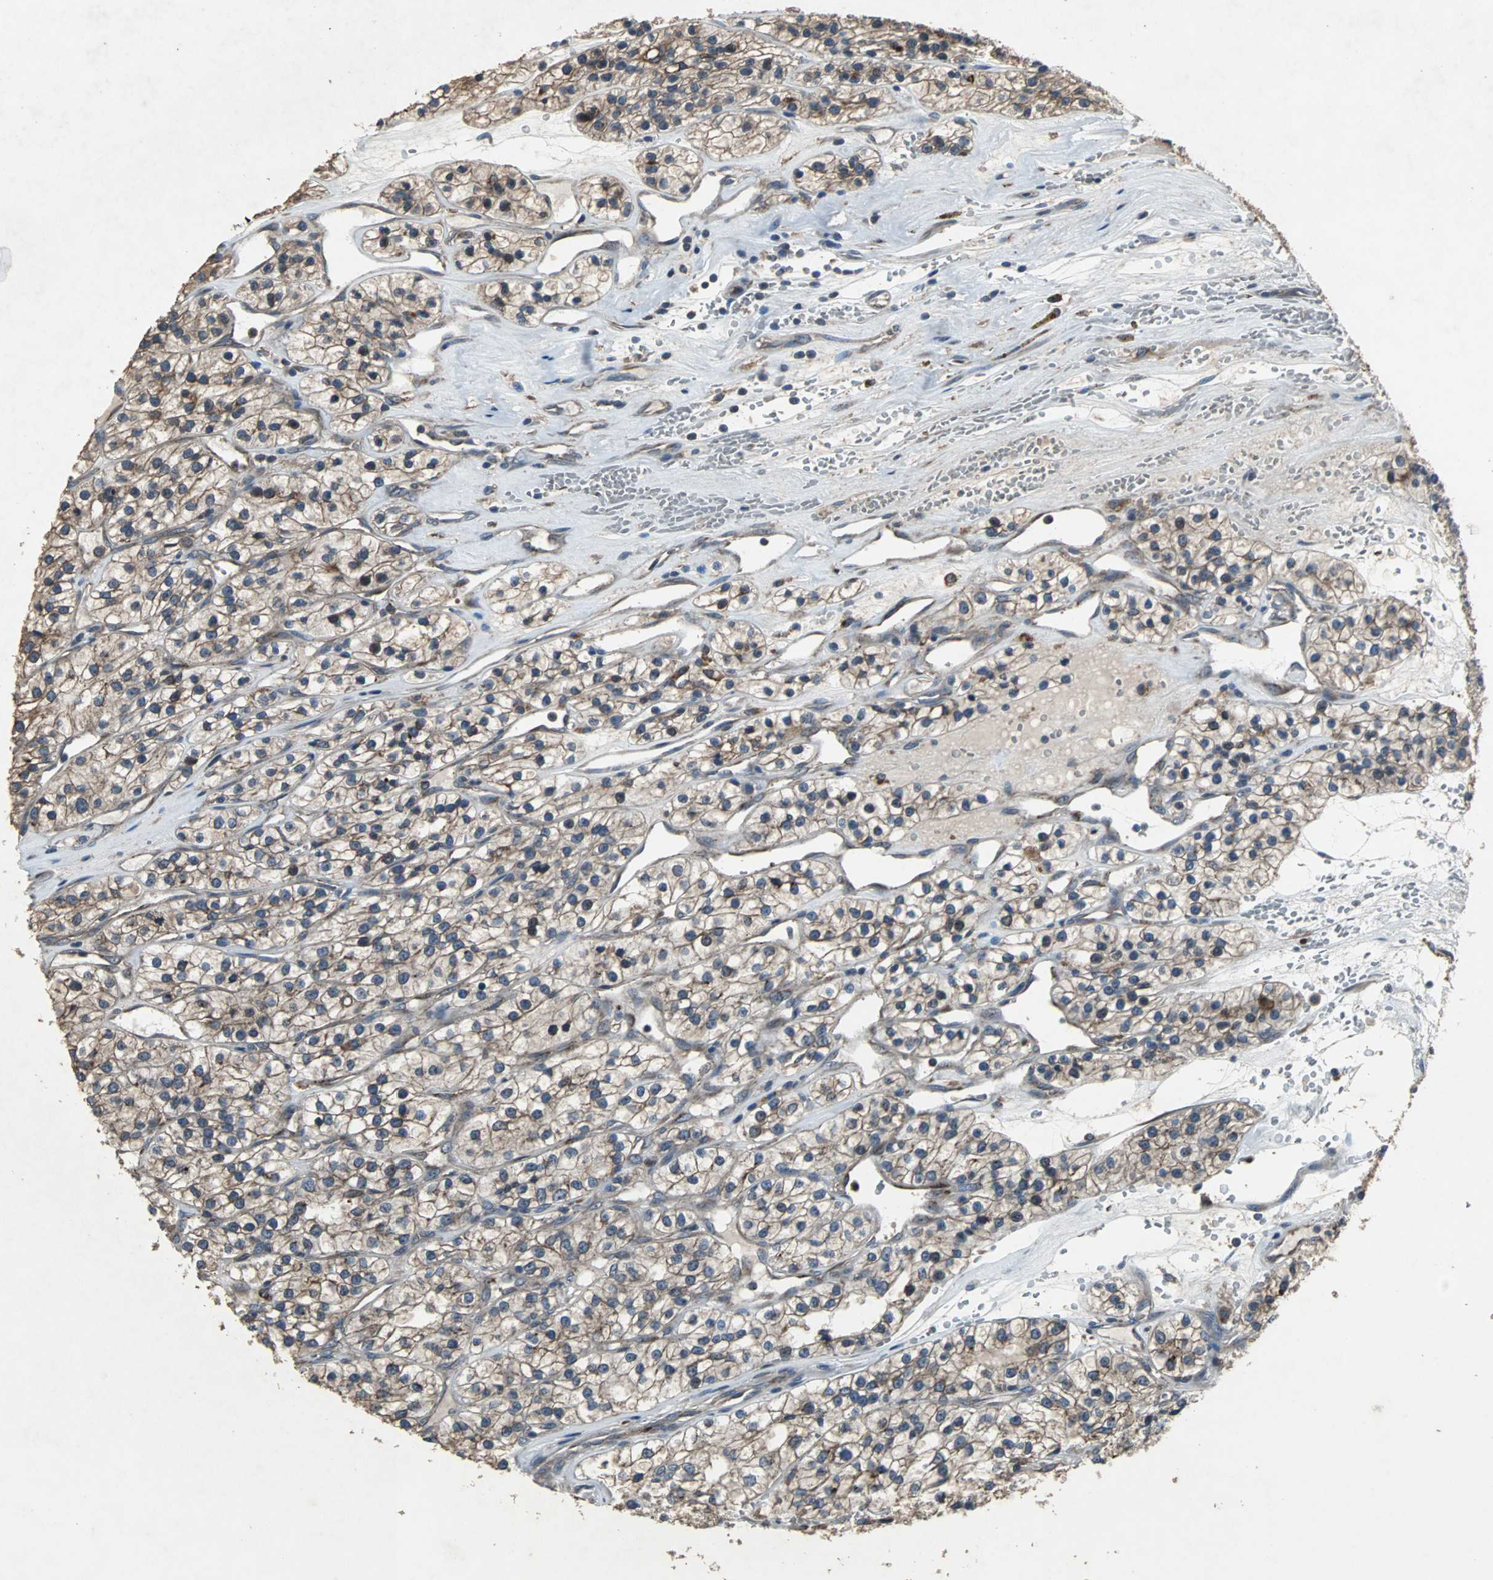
{"staining": {"intensity": "weak", "quantity": ">75%", "location": "cytoplasmic/membranous"}, "tissue": "renal cancer", "cell_type": "Tumor cells", "image_type": "cancer", "snomed": [{"axis": "morphology", "description": "Adenocarcinoma, NOS"}, {"axis": "topography", "description": "Kidney"}], "caption": "Immunohistochemistry (IHC) of renal cancer (adenocarcinoma) demonstrates low levels of weak cytoplasmic/membranous expression in about >75% of tumor cells. (DAB (3,3'-diaminobenzidine) IHC, brown staining for protein, blue staining for nuclei).", "gene": "SOS1", "patient": {"sex": "female", "age": 57}}